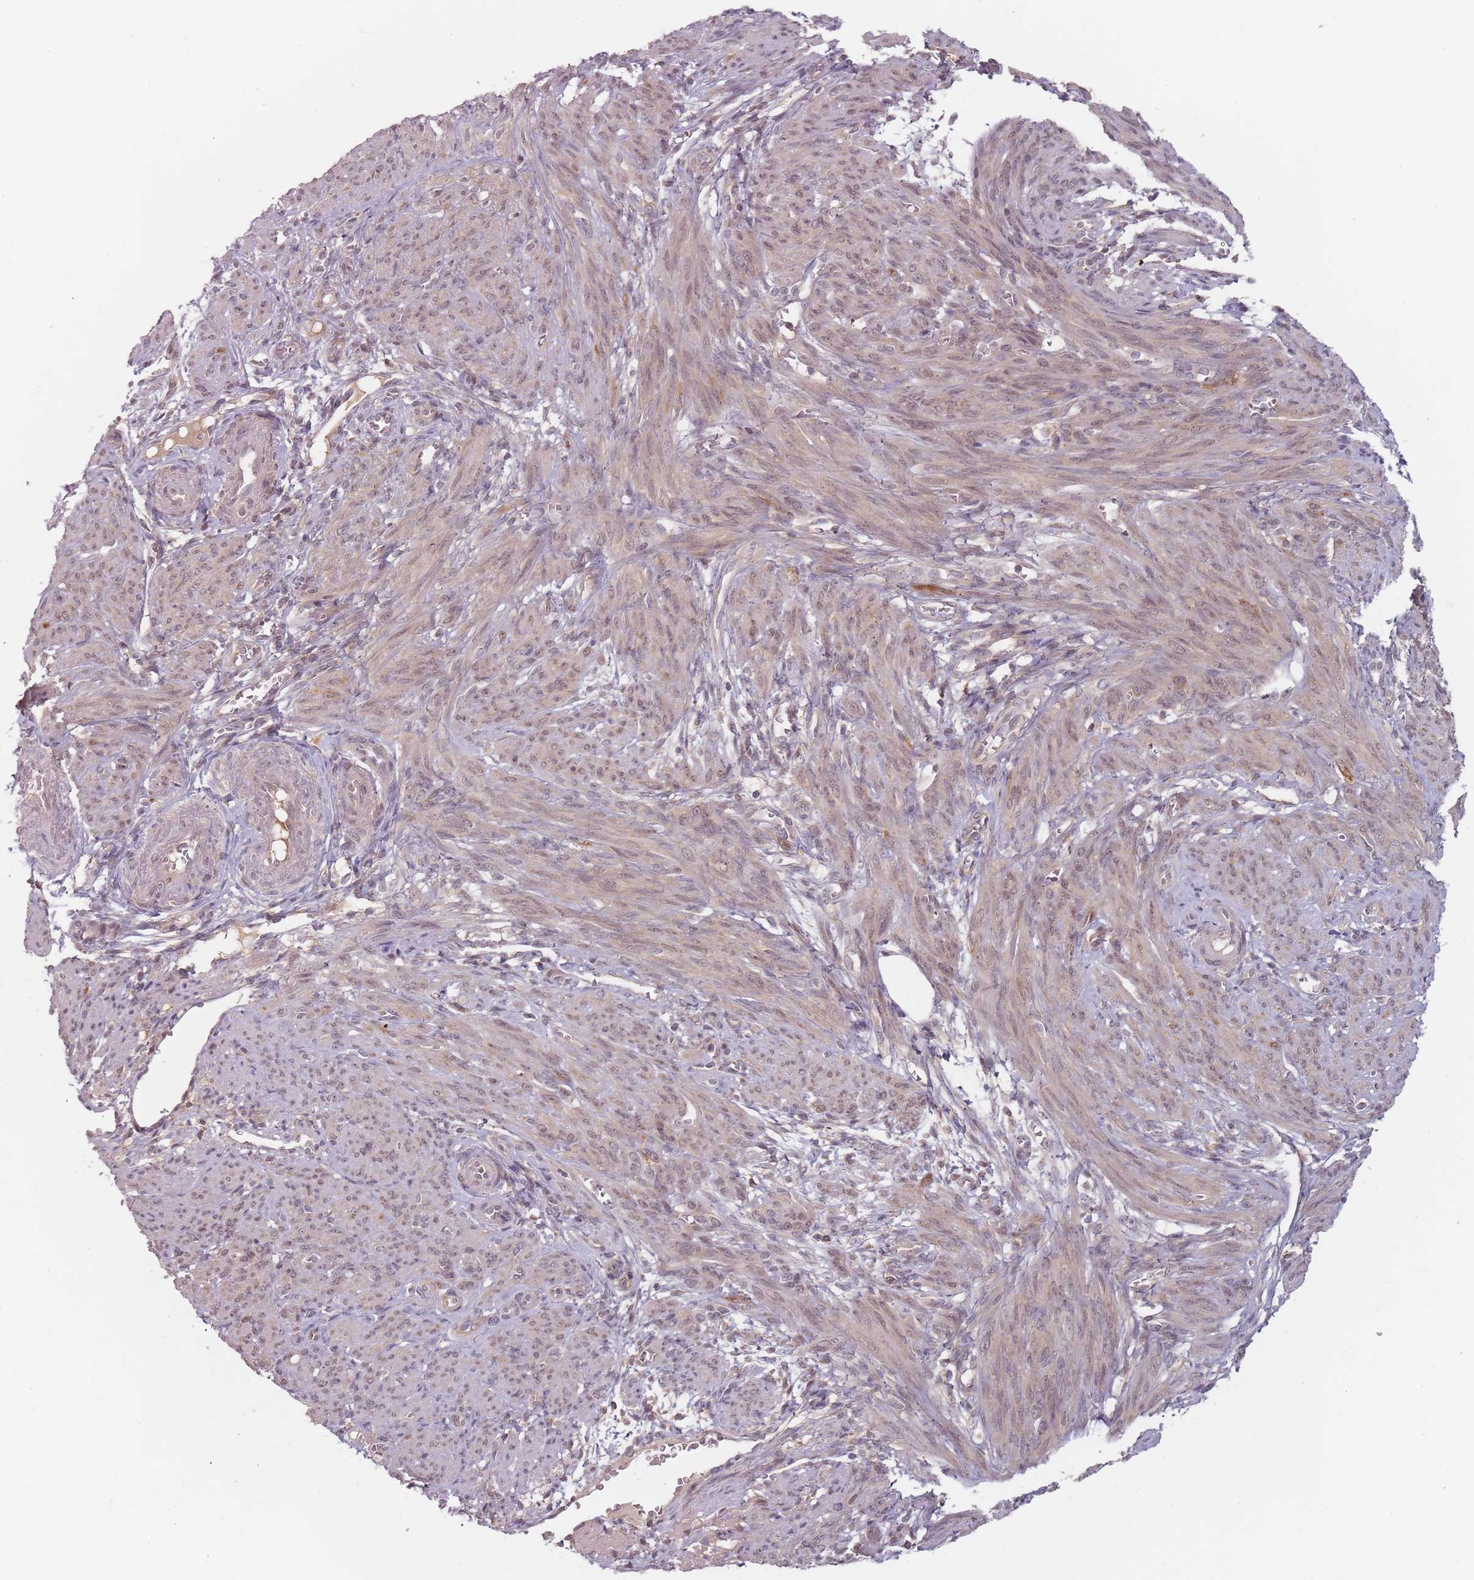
{"staining": {"intensity": "weak", "quantity": "25%-75%", "location": "cytoplasmic/membranous"}, "tissue": "smooth muscle", "cell_type": "Smooth muscle cells", "image_type": "normal", "snomed": [{"axis": "morphology", "description": "Normal tissue, NOS"}, {"axis": "topography", "description": "Smooth muscle"}], "caption": "Immunohistochemistry (IHC) histopathology image of normal smooth muscle: smooth muscle stained using IHC shows low levels of weak protein expression localized specifically in the cytoplasmic/membranous of smooth muscle cells, appearing as a cytoplasmic/membranous brown color.", "gene": "NAXE", "patient": {"sex": "female", "age": 39}}